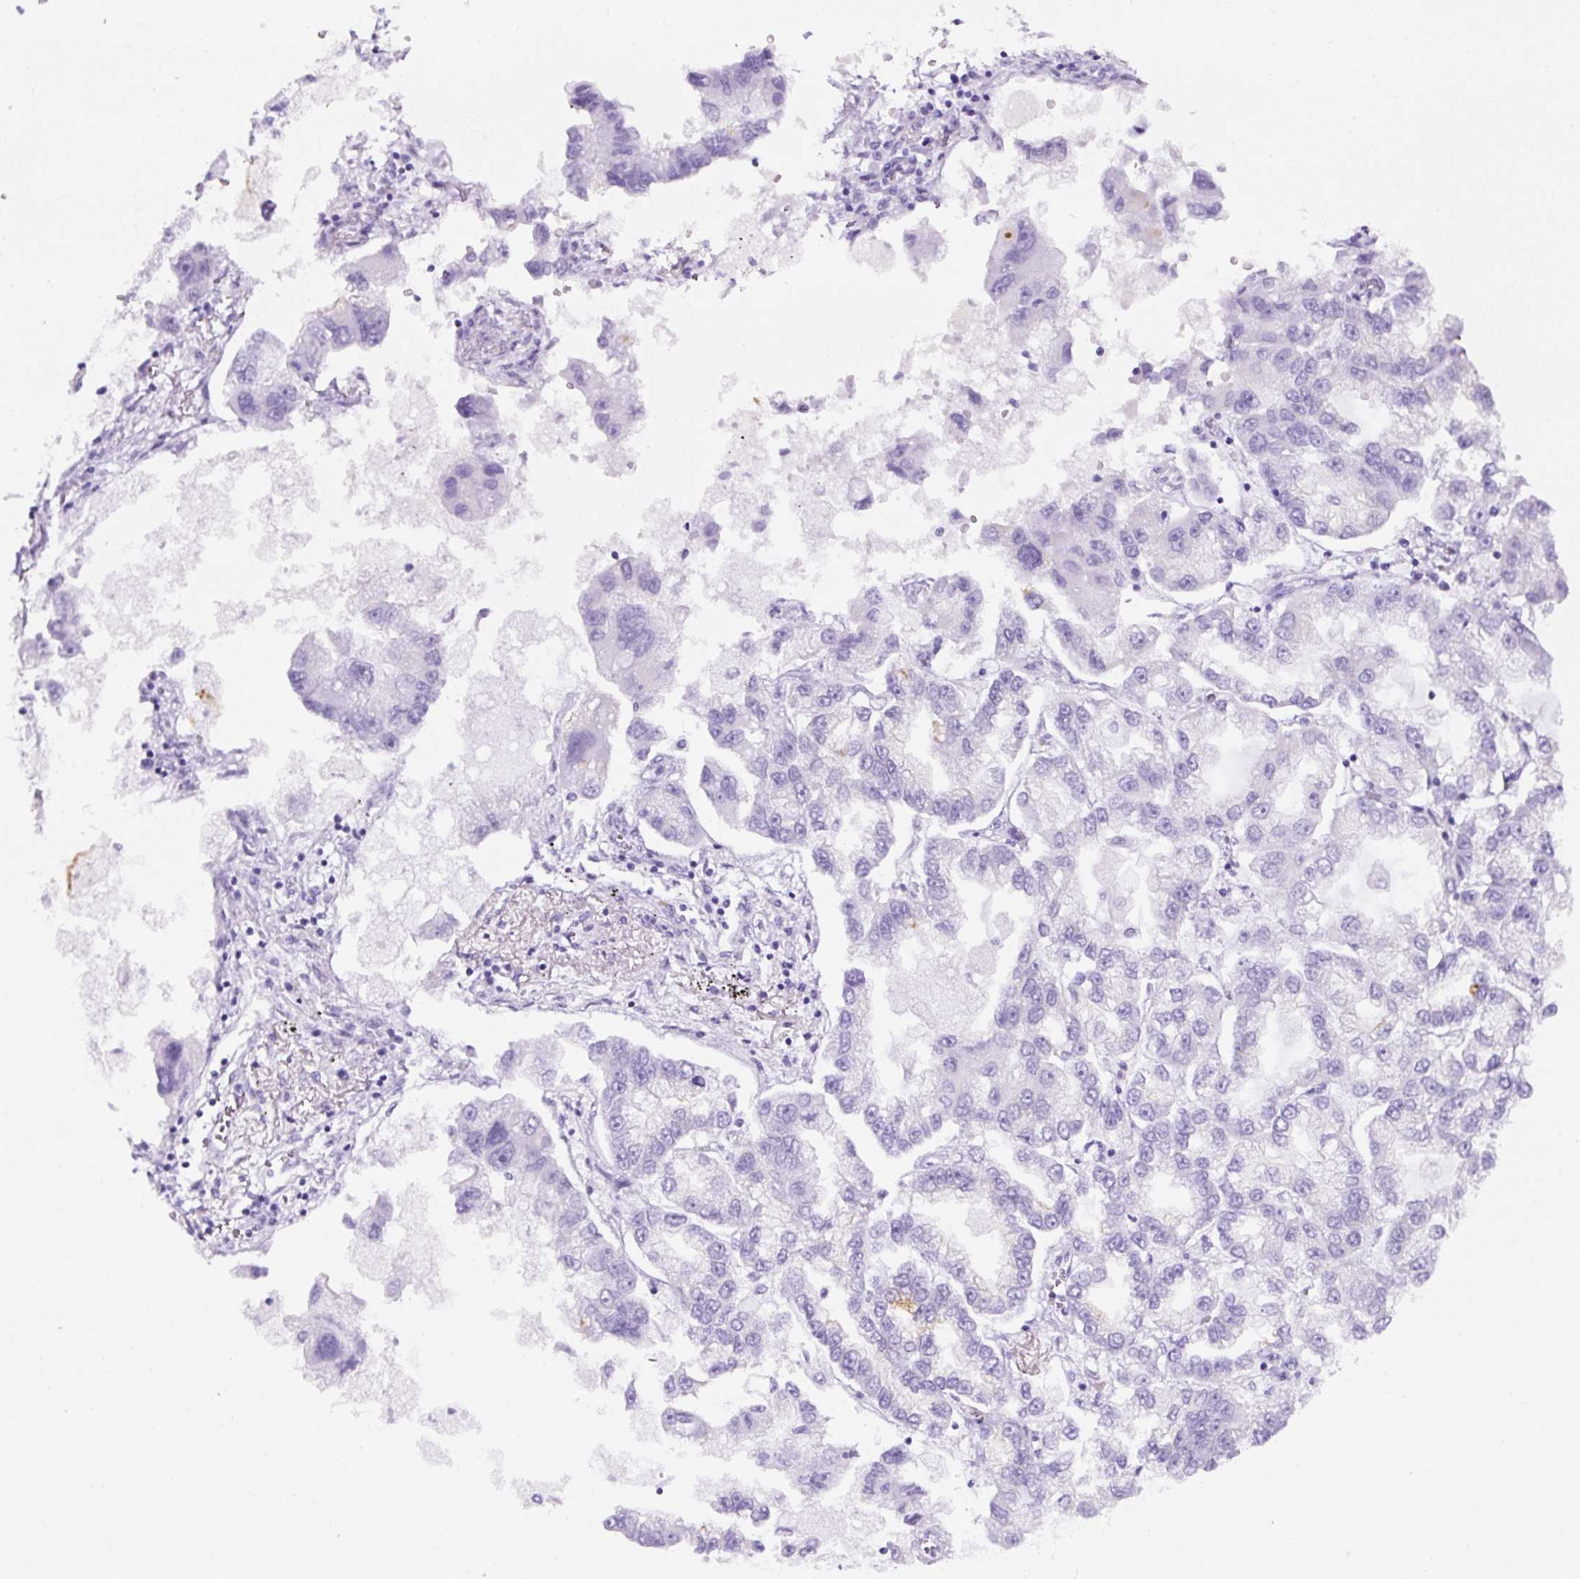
{"staining": {"intensity": "negative", "quantity": "none", "location": "none"}, "tissue": "lung cancer", "cell_type": "Tumor cells", "image_type": "cancer", "snomed": [{"axis": "morphology", "description": "Adenocarcinoma, NOS"}, {"axis": "topography", "description": "Lung"}], "caption": "This is an immunohistochemistry (IHC) micrograph of lung adenocarcinoma. There is no expression in tumor cells.", "gene": "TMEM200B", "patient": {"sex": "female", "age": 54}}